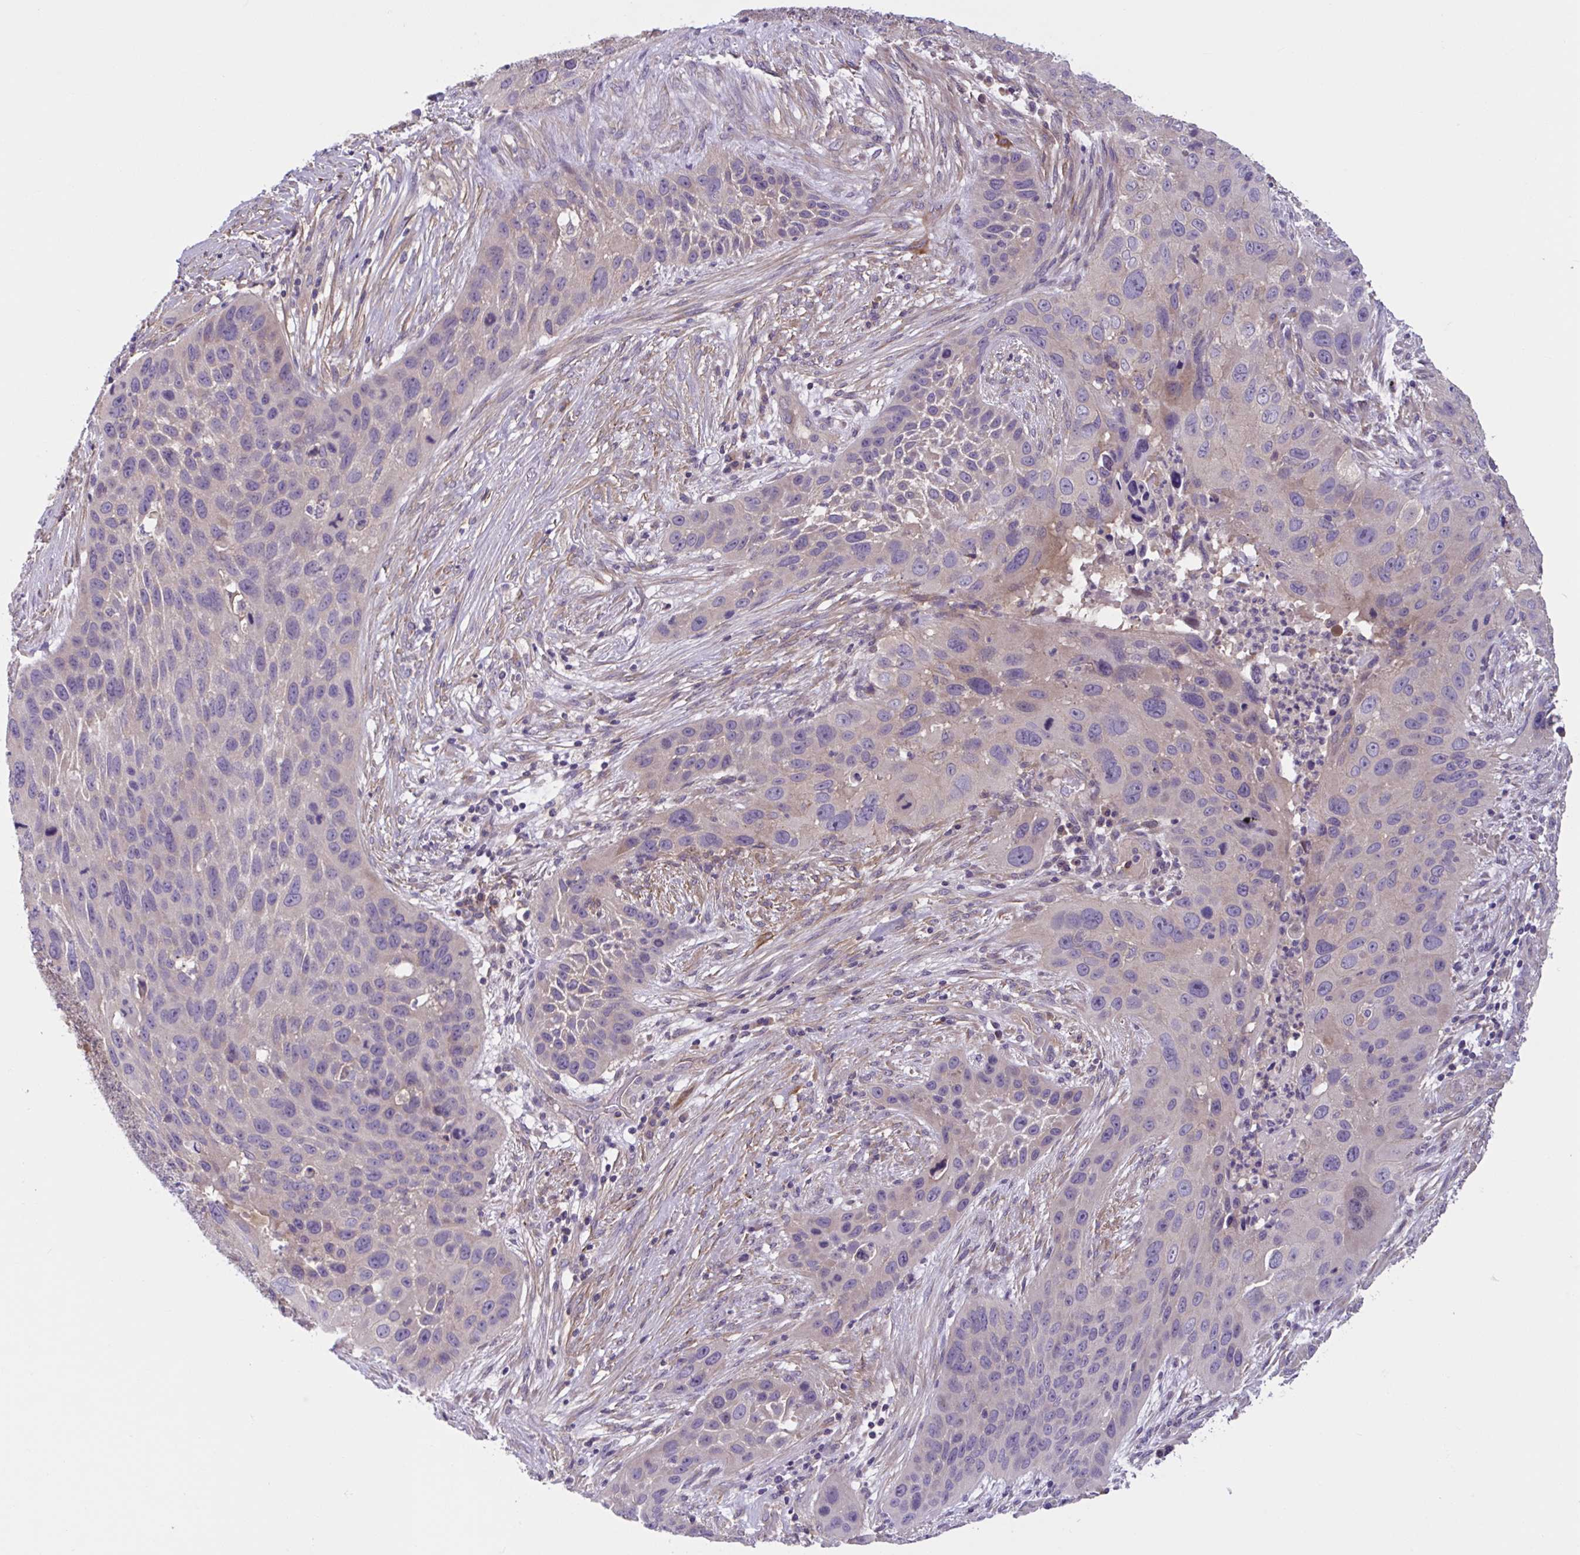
{"staining": {"intensity": "weak", "quantity": "<25%", "location": "cytoplasmic/membranous"}, "tissue": "lung cancer", "cell_type": "Tumor cells", "image_type": "cancer", "snomed": [{"axis": "morphology", "description": "Squamous cell carcinoma, NOS"}, {"axis": "topography", "description": "Lung"}], "caption": "Lung cancer (squamous cell carcinoma) was stained to show a protein in brown. There is no significant staining in tumor cells.", "gene": "WNT9B", "patient": {"sex": "male", "age": 63}}